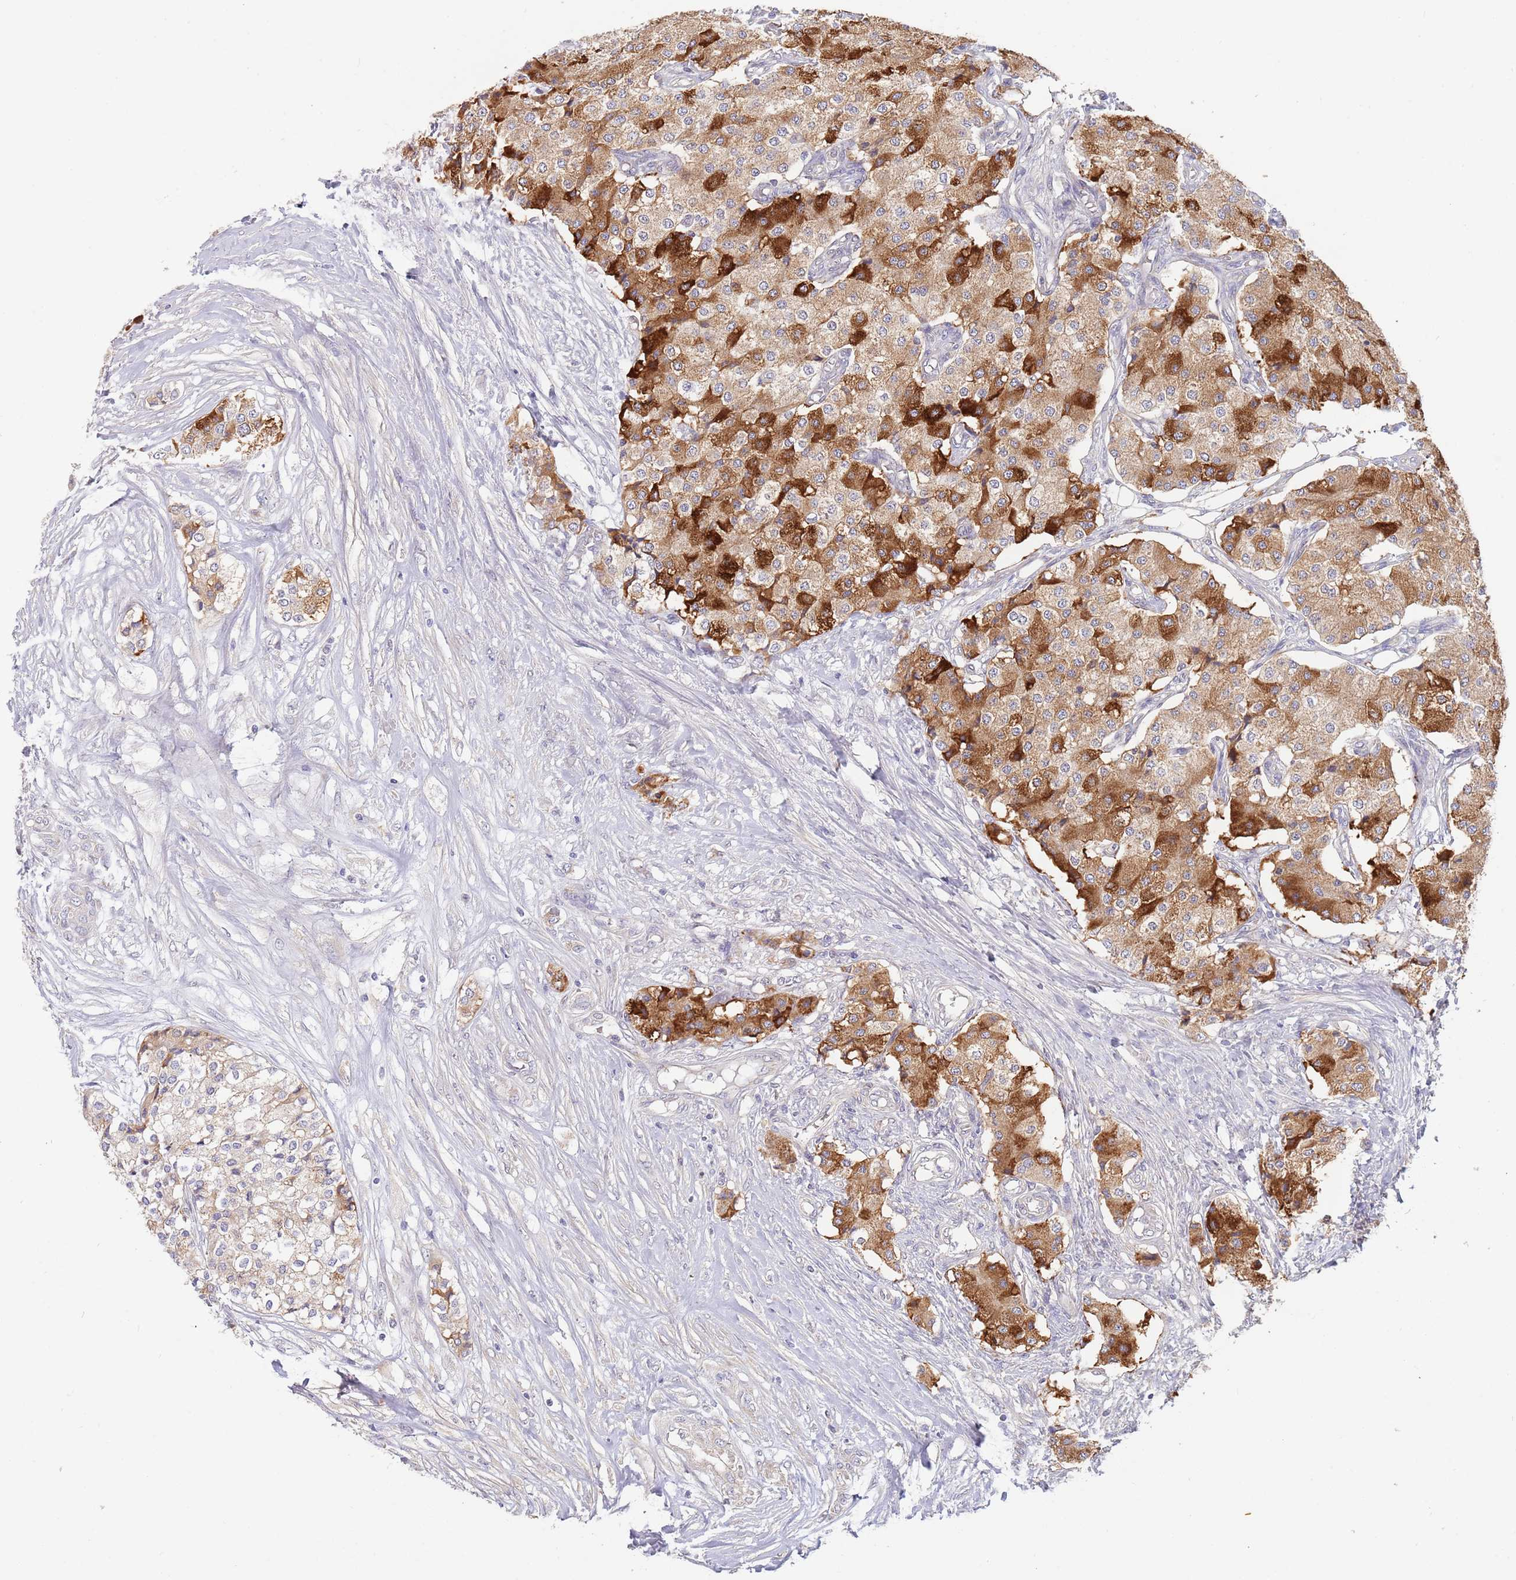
{"staining": {"intensity": "strong", "quantity": "25%-75%", "location": "cytoplasmic/membranous"}, "tissue": "carcinoid", "cell_type": "Tumor cells", "image_type": "cancer", "snomed": [{"axis": "morphology", "description": "Carcinoid, malignant, NOS"}, {"axis": "topography", "description": "Colon"}], "caption": "Protein staining of carcinoid (malignant) tissue reveals strong cytoplasmic/membranous staining in approximately 25%-75% of tumor cells. (Stains: DAB in brown, nuclei in blue, Microscopy: brightfield microscopy at high magnification).", "gene": "UQCC3", "patient": {"sex": "female", "age": 52}}